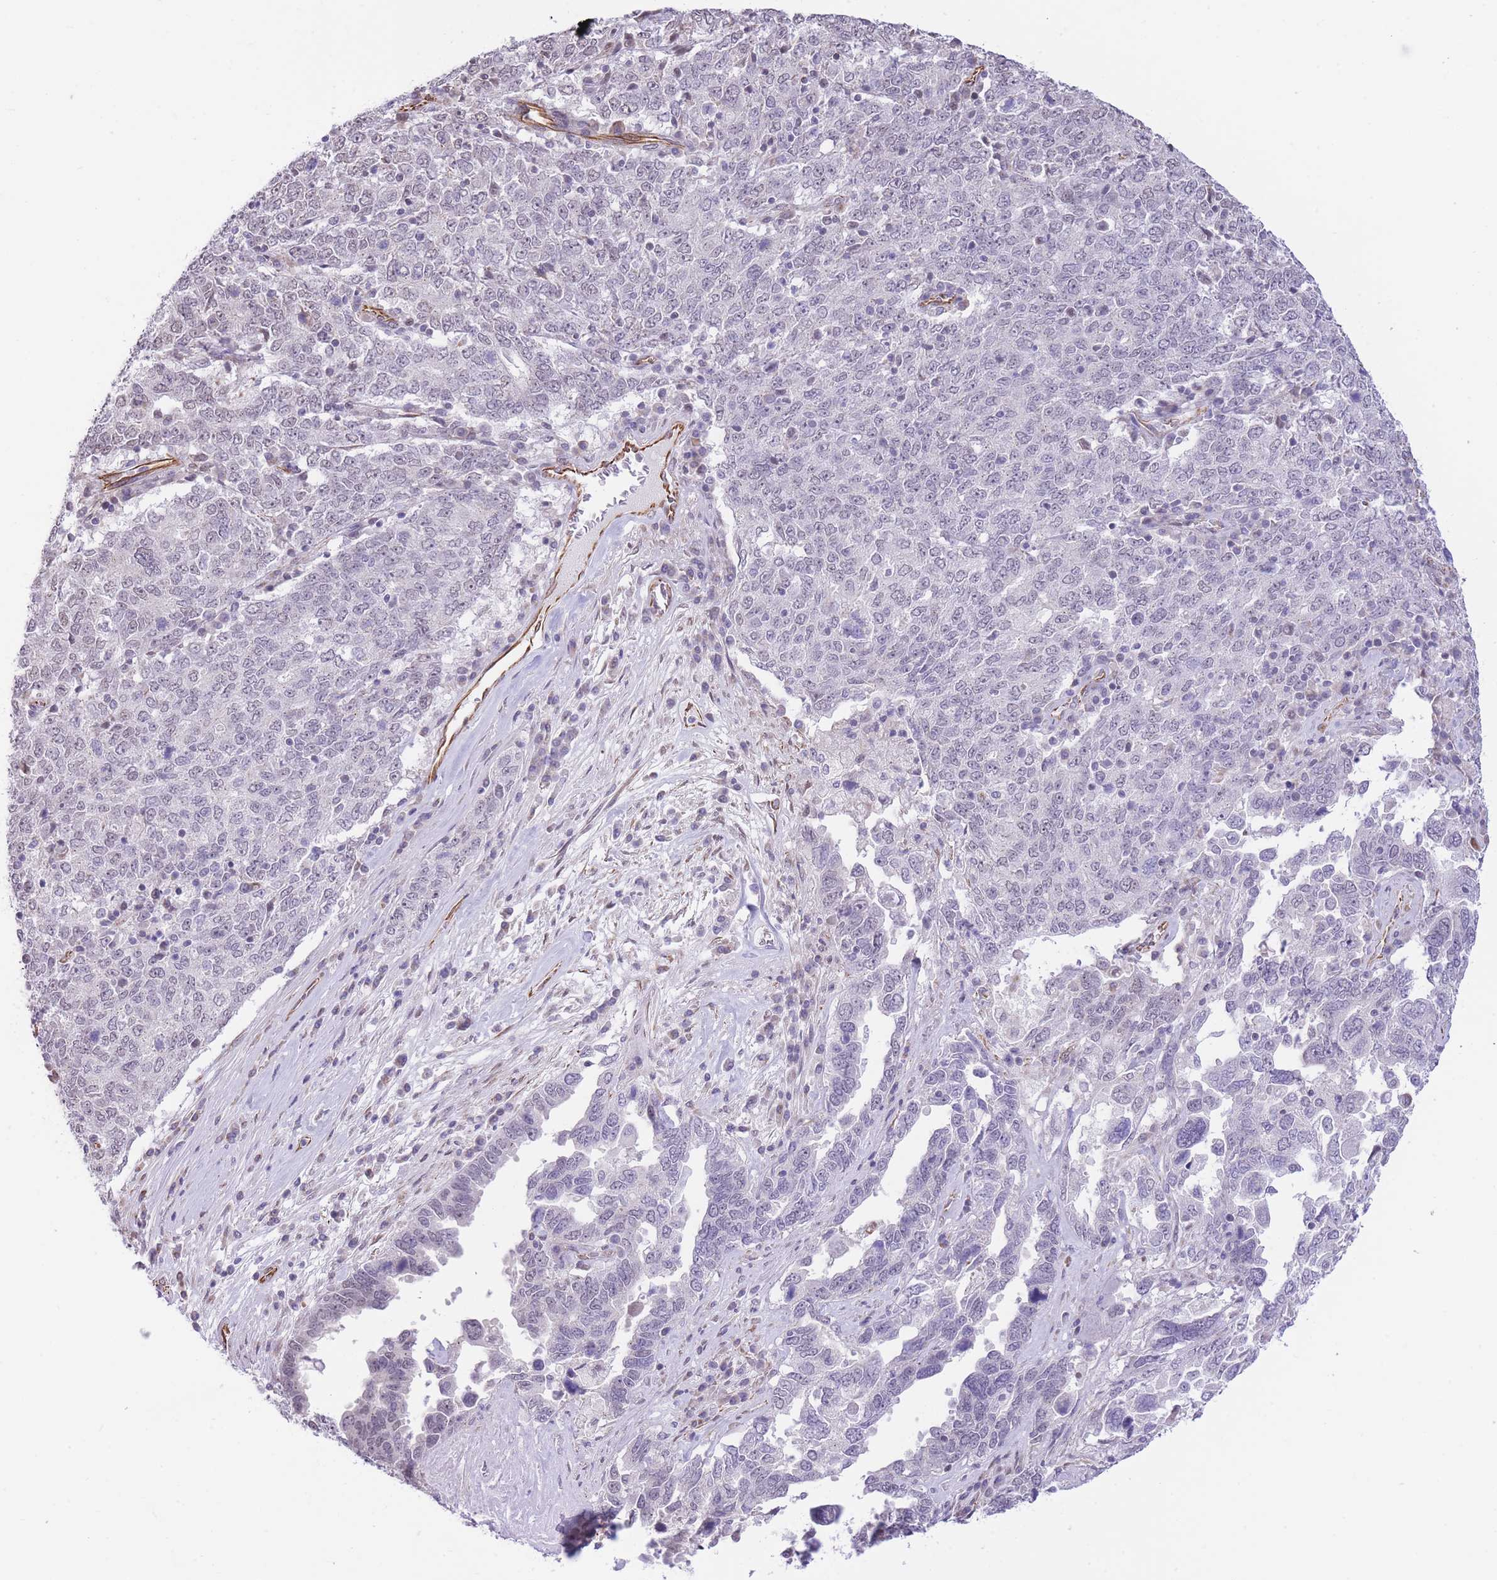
{"staining": {"intensity": "negative", "quantity": "none", "location": "none"}, "tissue": "ovarian cancer", "cell_type": "Tumor cells", "image_type": "cancer", "snomed": [{"axis": "morphology", "description": "Carcinoma, endometroid"}, {"axis": "topography", "description": "Ovary"}], "caption": "Histopathology image shows no protein staining in tumor cells of ovarian endometroid carcinoma tissue.", "gene": "PSG8", "patient": {"sex": "female", "age": 62}}